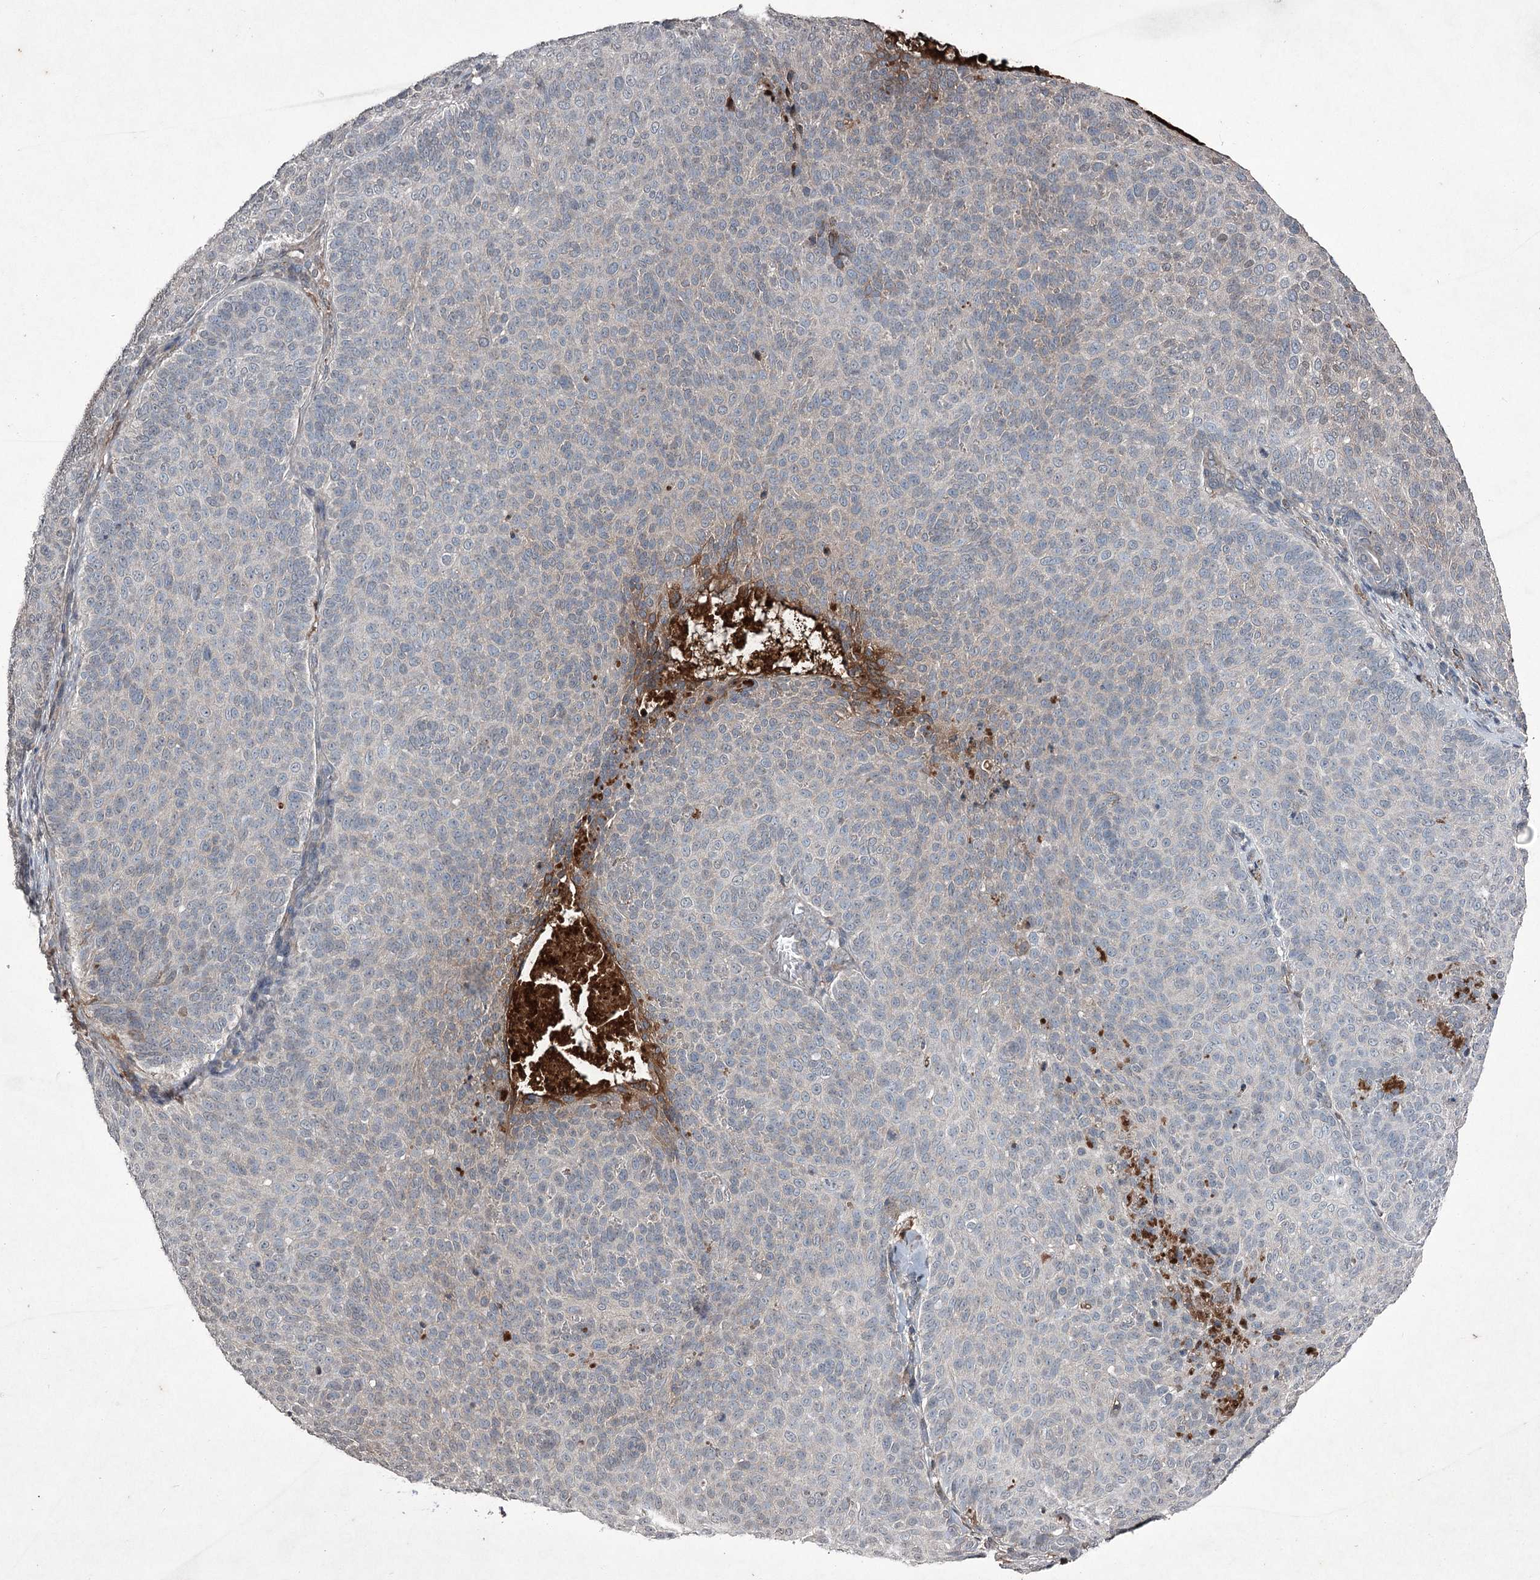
{"staining": {"intensity": "negative", "quantity": "none", "location": "none"}, "tissue": "skin cancer", "cell_type": "Tumor cells", "image_type": "cancer", "snomed": [{"axis": "morphology", "description": "Basal cell carcinoma"}, {"axis": "topography", "description": "Skin"}], "caption": "The micrograph demonstrates no significant staining in tumor cells of skin cancer. (Immunohistochemistry, brightfield microscopy, high magnification).", "gene": "PGLYRP2", "patient": {"sex": "male", "age": 85}}